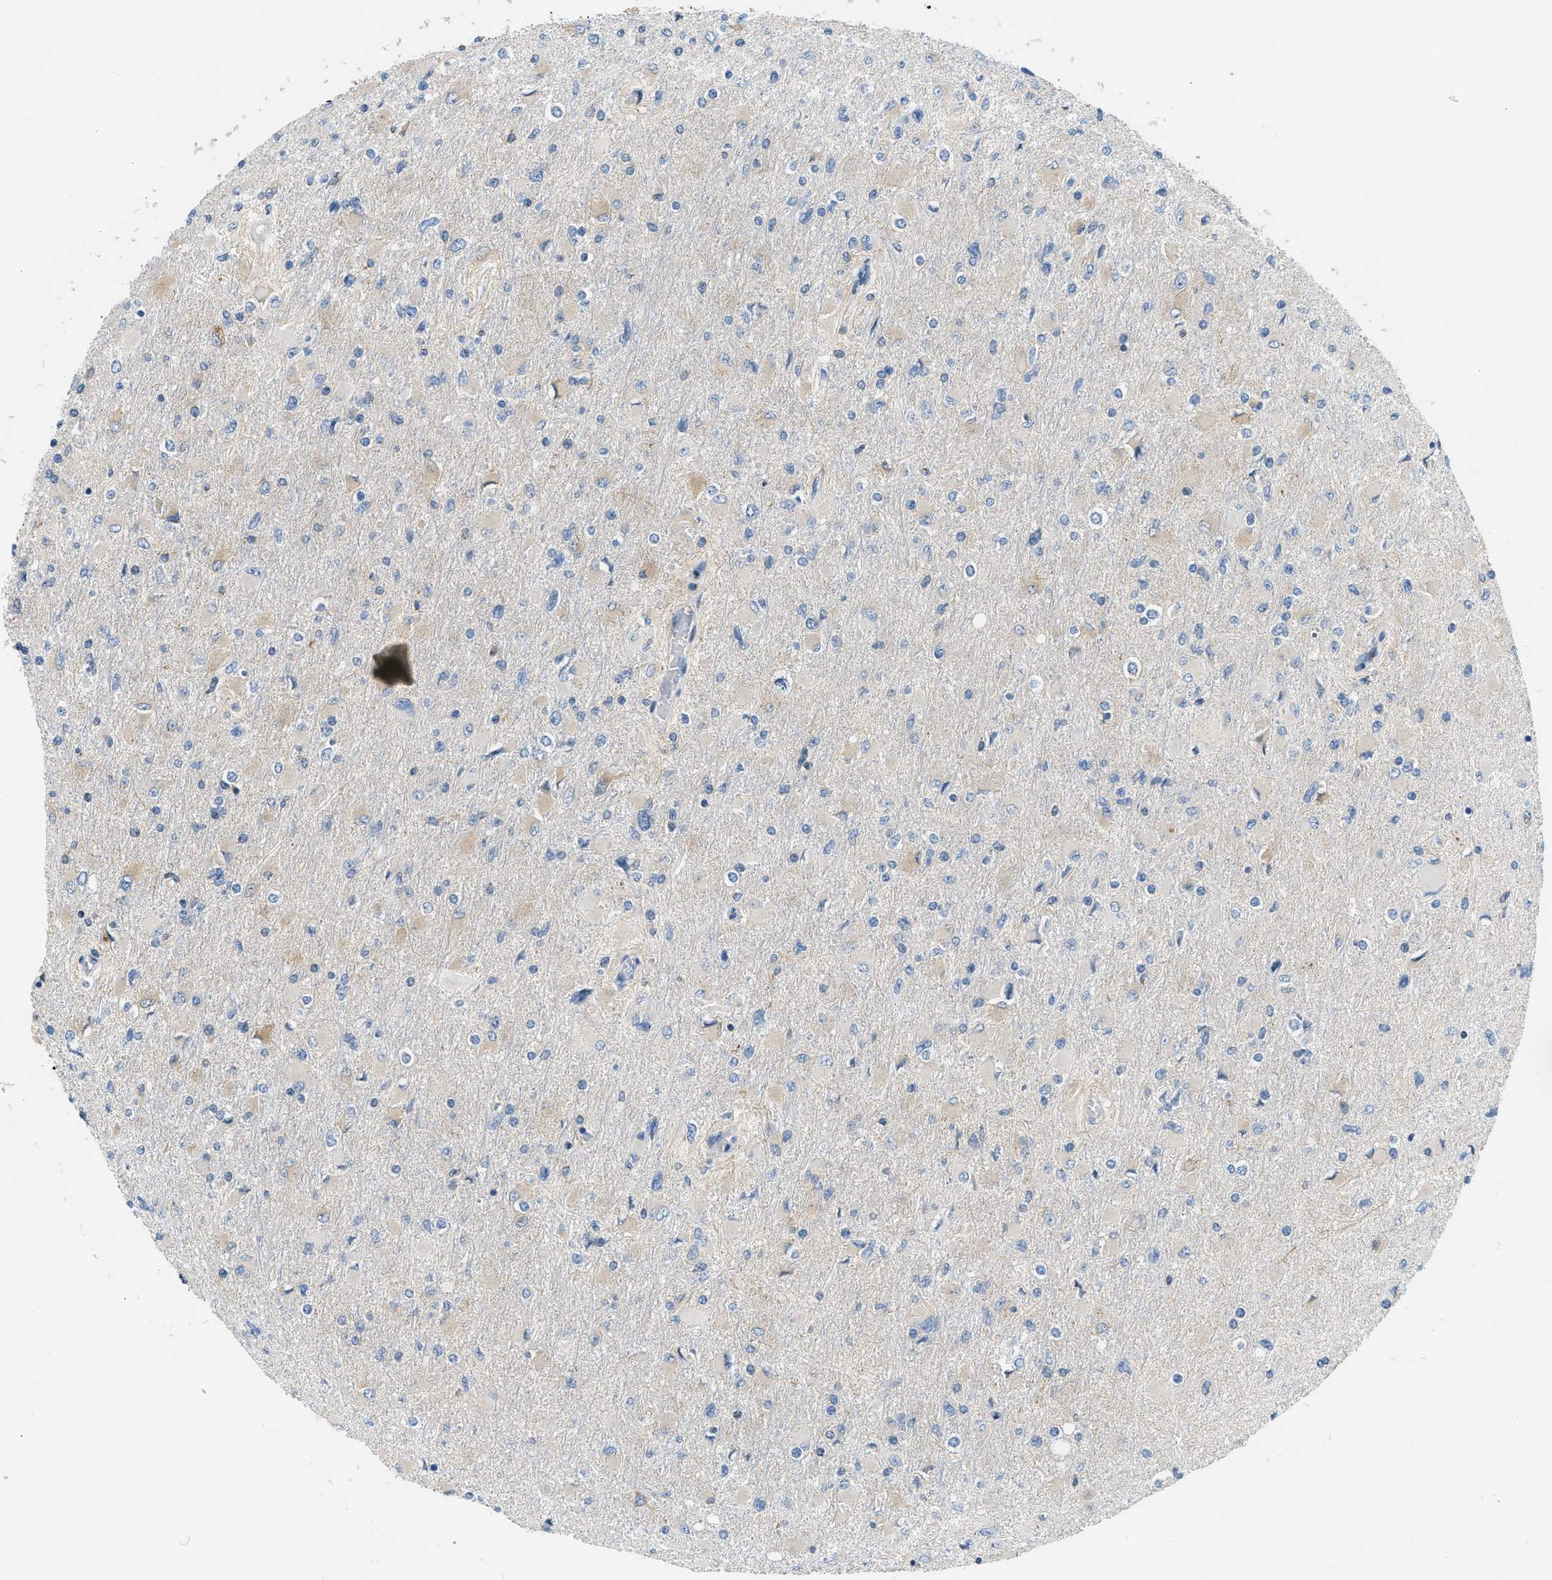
{"staining": {"intensity": "moderate", "quantity": "<25%", "location": "cytoplasmic/membranous"}, "tissue": "glioma", "cell_type": "Tumor cells", "image_type": "cancer", "snomed": [{"axis": "morphology", "description": "Glioma, malignant, High grade"}, {"axis": "topography", "description": "Cerebral cortex"}], "caption": "High-grade glioma (malignant) tissue exhibits moderate cytoplasmic/membranous expression in approximately <25% of tumor cells, visualized by immunohistochemistry.", "gene": "ACADVL", "patient": {"sex": "female", "age": 36}}